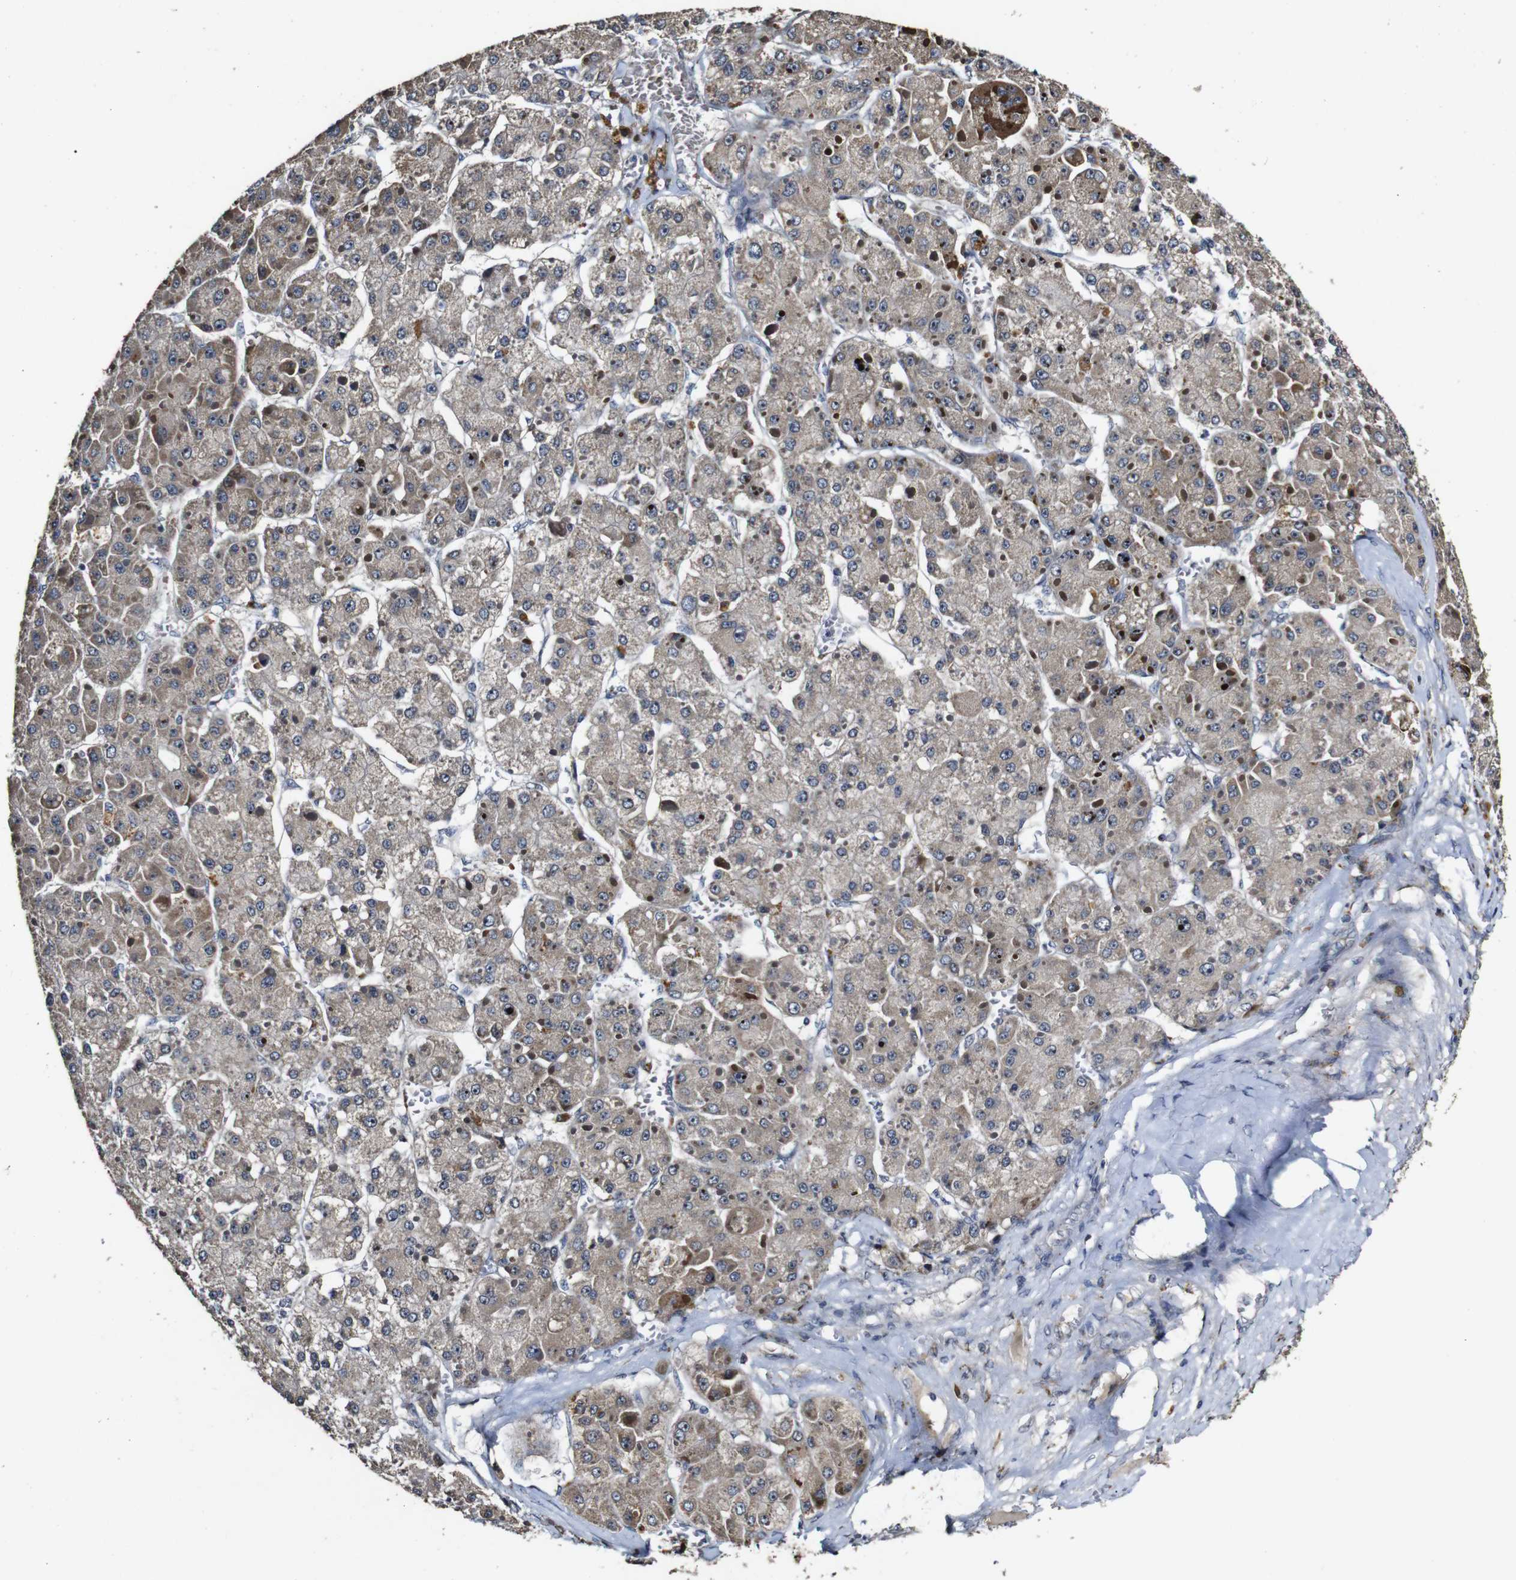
{"staining": {"intensity": "moderate", "quantity": ">75%", "location": "cytoplasmic/membranous"}, "tissue": "liver cancer", "cell_type": "Tumor cells", "image_type": "cancer", "snomed": [{"axis": "morphology", "description": "Carcinoma, Hepatocellular, NOS"}, {"axis": "topography", "description": "Liver"}], "caption": "This micrograph exhibits immunohistochemistry staining of human liver hepatocellular carcinoma, with medium moderate cytoplasmic/membranous staining in about >75% of tumor cells.", "gene": "MAGI2", "patient": {"sex": "female", "age": 73}}